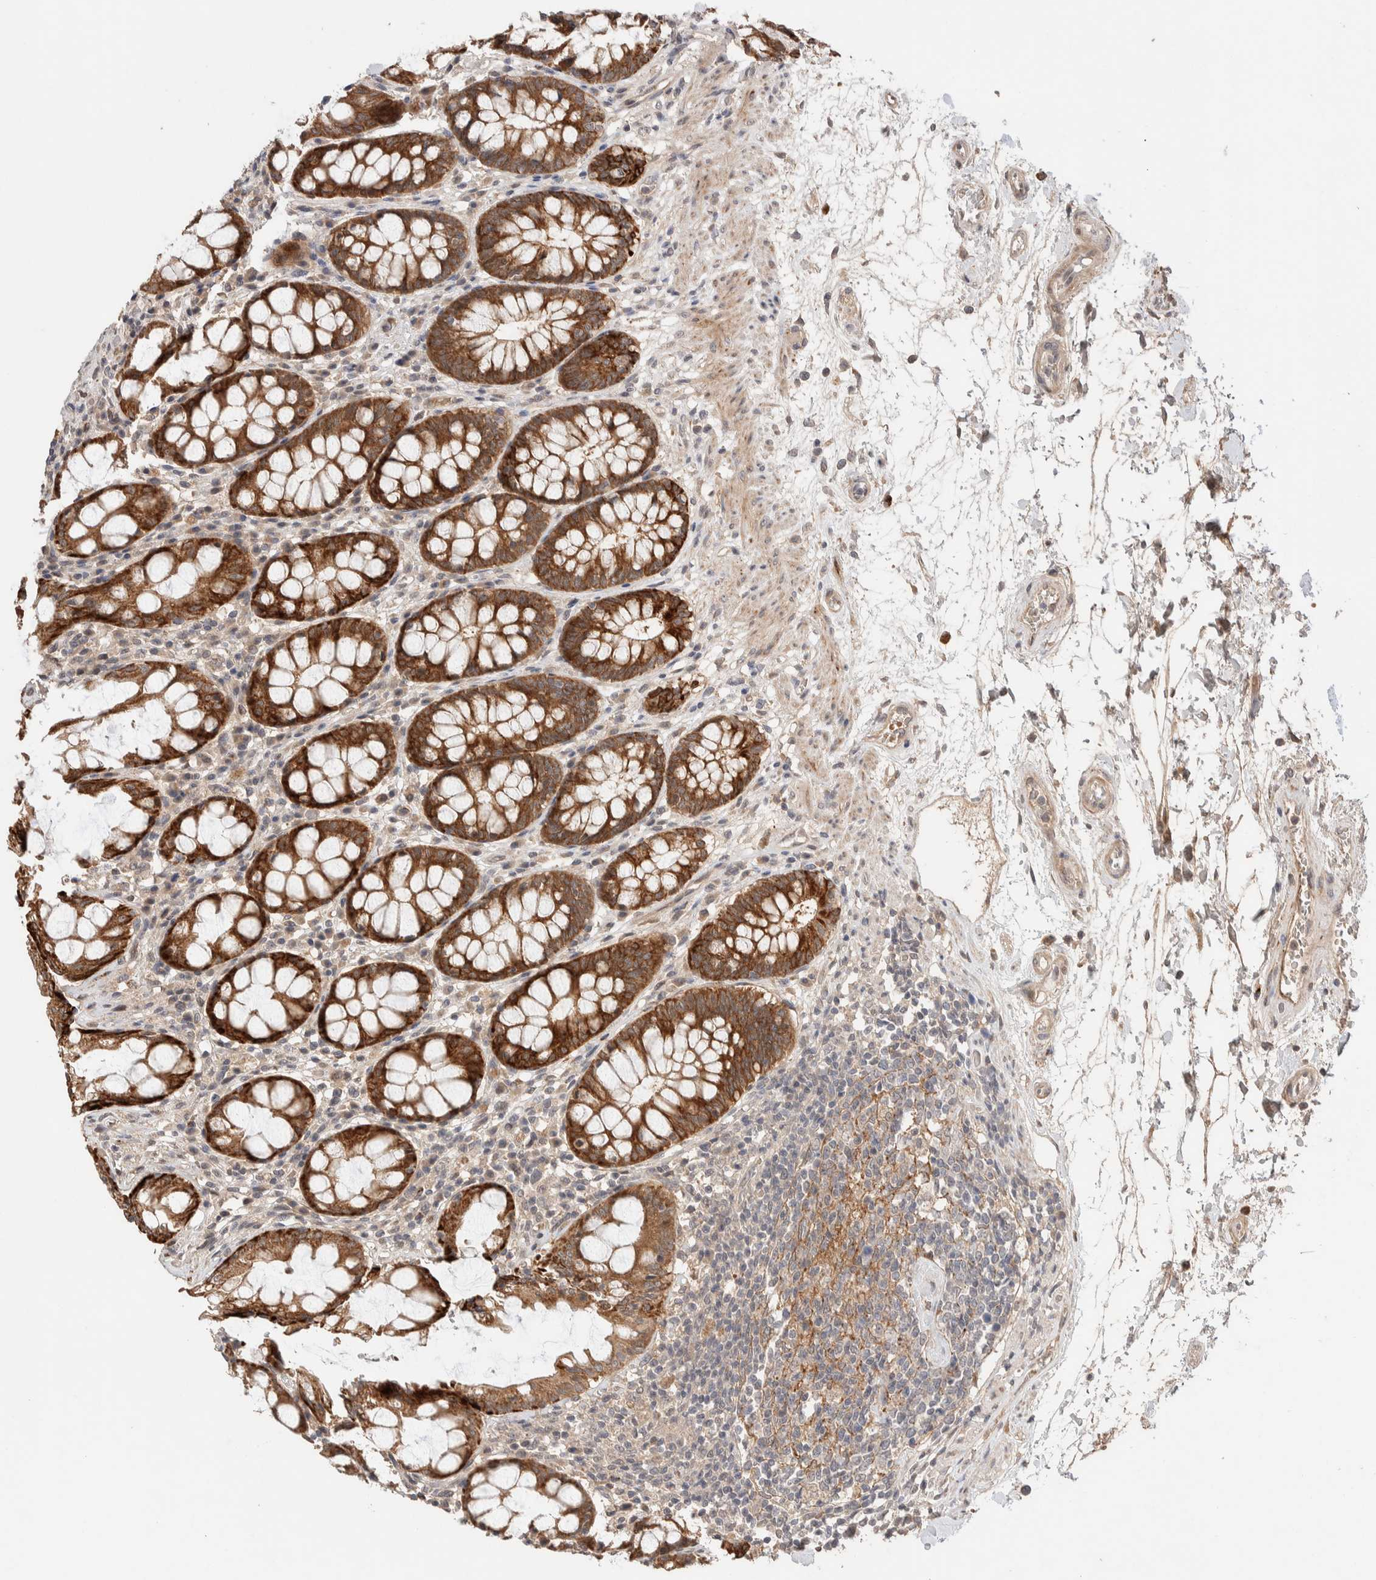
{"staining": {"intensity": "strong", "quantity": ">75%", "location": "cytoplasmic/membranous"}, "tissue": "rectum", "cell_type": "Glandular cells", "image_type": "normal", "snomed": [{"axis": "morphology", "description": "Normal tissue, NOS"}, {"axis": "topography", "description": "Rectum"}], "caption": "Protein staining by IHC reveals strong cytoplasmic/membranous staining in approximately >75% of glandular cells in normal rectum.", "gene": "CASK", "patient": {"sex": "male", "age": 64}}